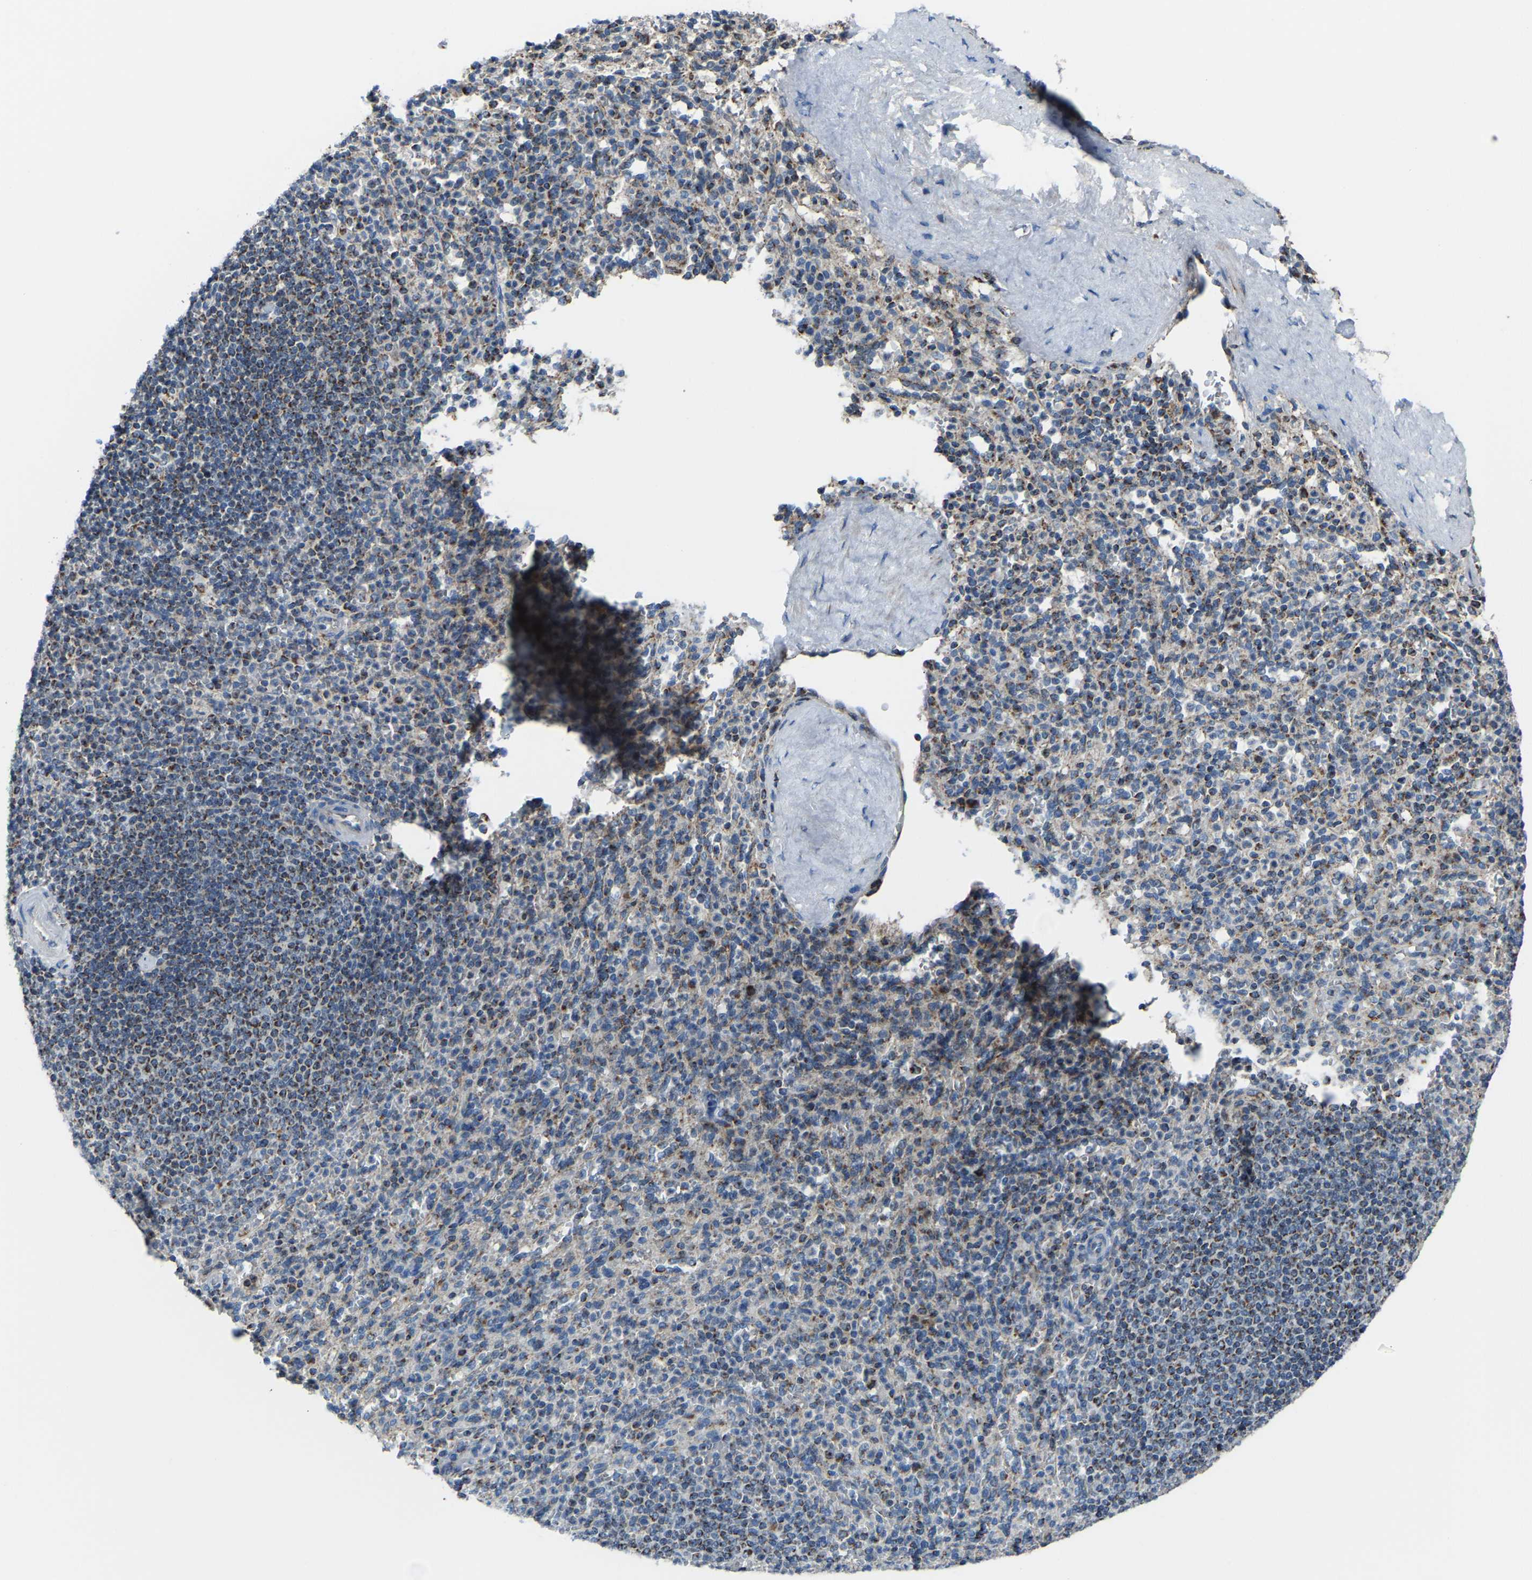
{"staining": {"intensity": "weak", "quantity": "<25%", "location": "cytoplasmic/membranous"}, "tissue": "spleen", "cell_type": "Cells in red pulp", "image_type": "normal", "snomed": [{"axis": "morphology", "description": "Normal tissue, NOS"}, {"axis": "topography", "description": "Spleen"}], "caption": "High power microscopy histopathology image of an immunohistochemistry (IHC) photomicrograph of normal spleen, revealing no significant expression in cells in red pulp.", "gene": "CANT1", "patient": {"sex": "male", "age": 36}}